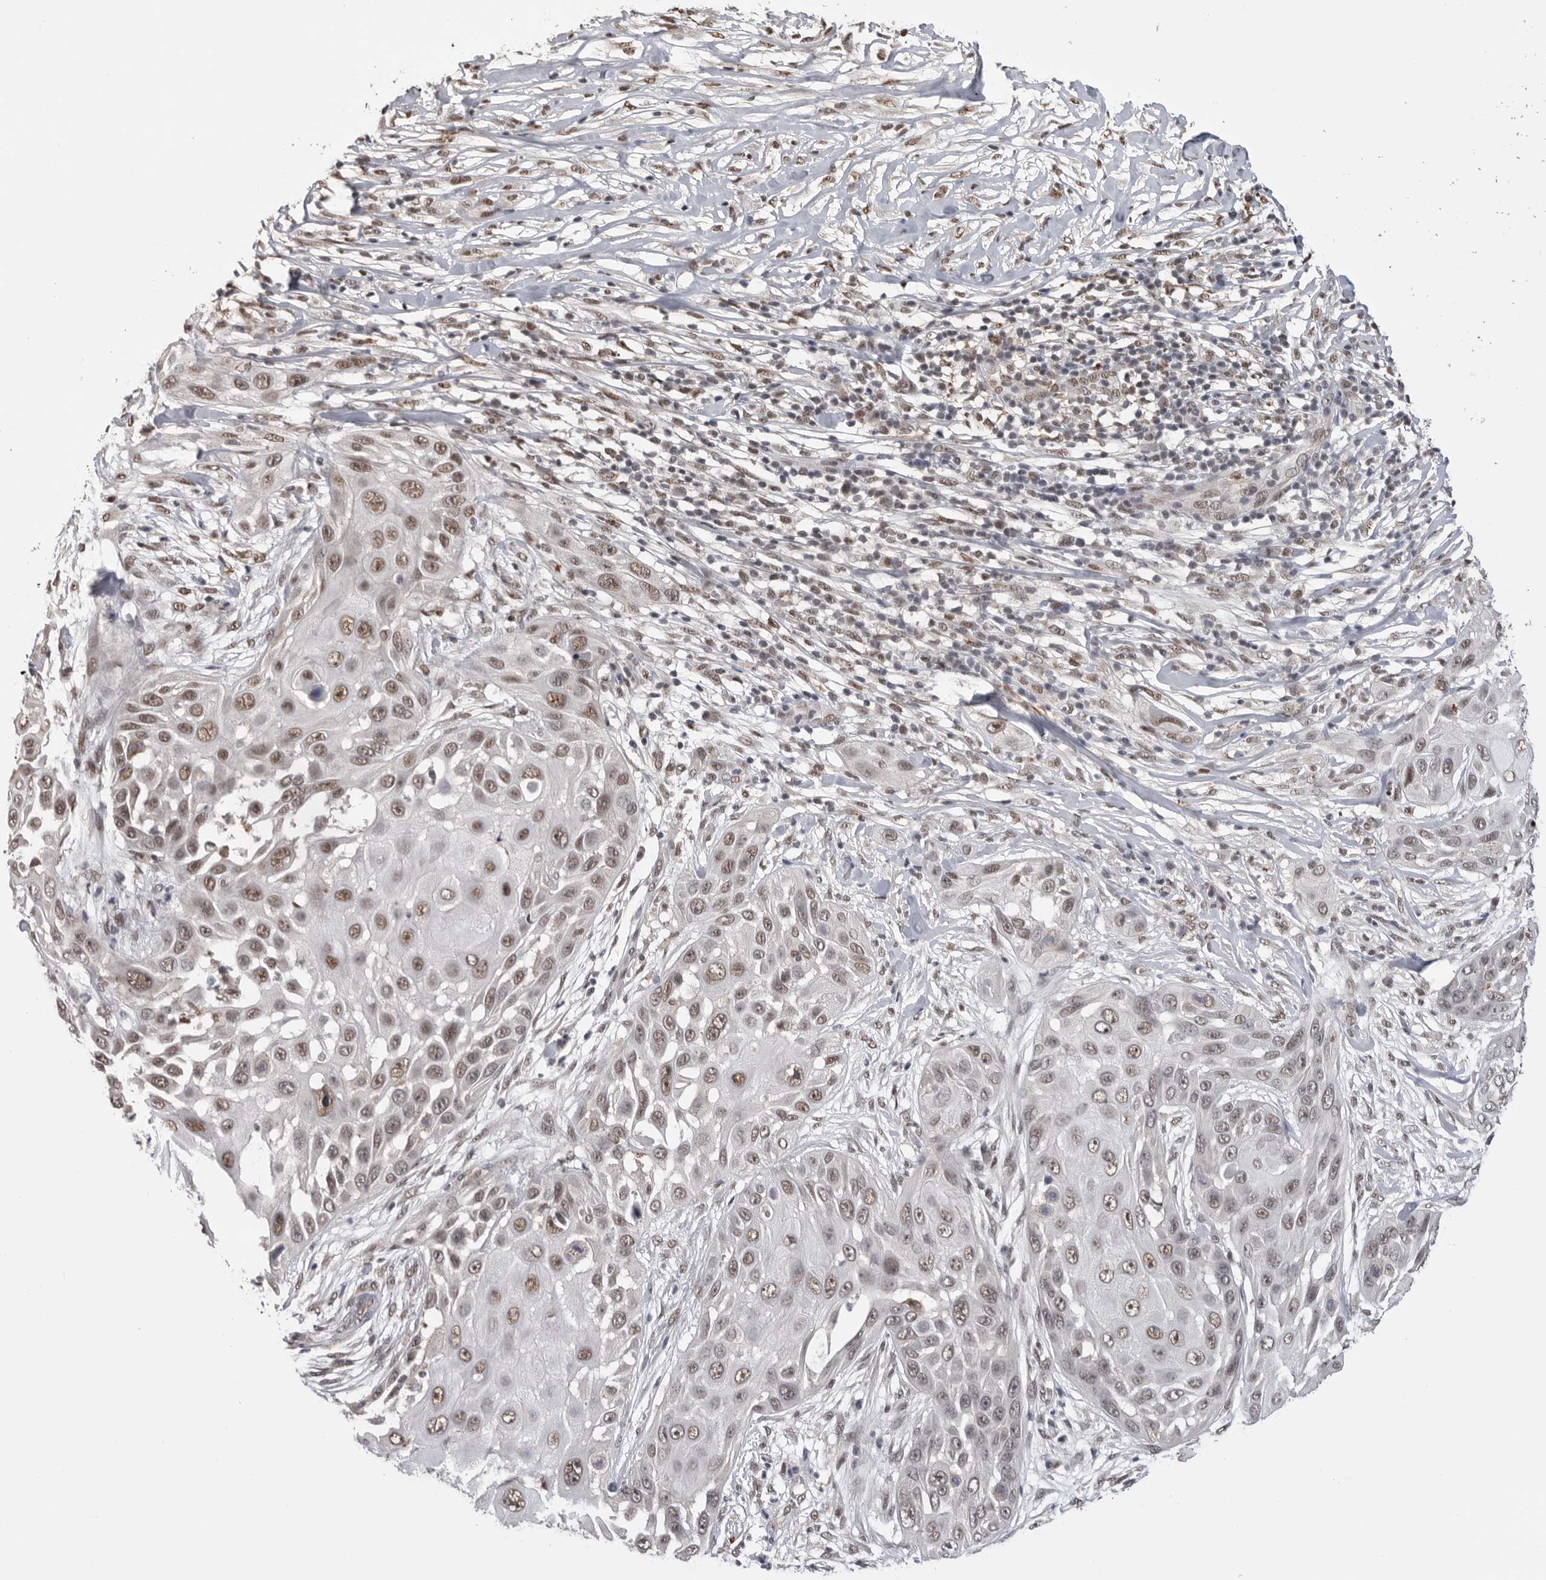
{"staining": {"intensity": "moderate", "quantity": ">75%", "location": "nuclear"}, "tissue": "skin cancer", "cell_type": "Tumor cells", "image_type": "cancer", "snomed": [{"axis": "morphology", "description": "Squamous cell carcinoma, NOS"}, {"axis": "topography", "description": "Skin"}], "caption": "IHC histopathology image of neoplastic tissue: human skin cancer stained using immunohistochemistry displays medium levels of moderate protein expression localized specifically in the nuclear of tumor cells, appearing as a nuclear brown color.", "gene": "BCLAF3", "patient": {"sex": "female", "age": 44}}